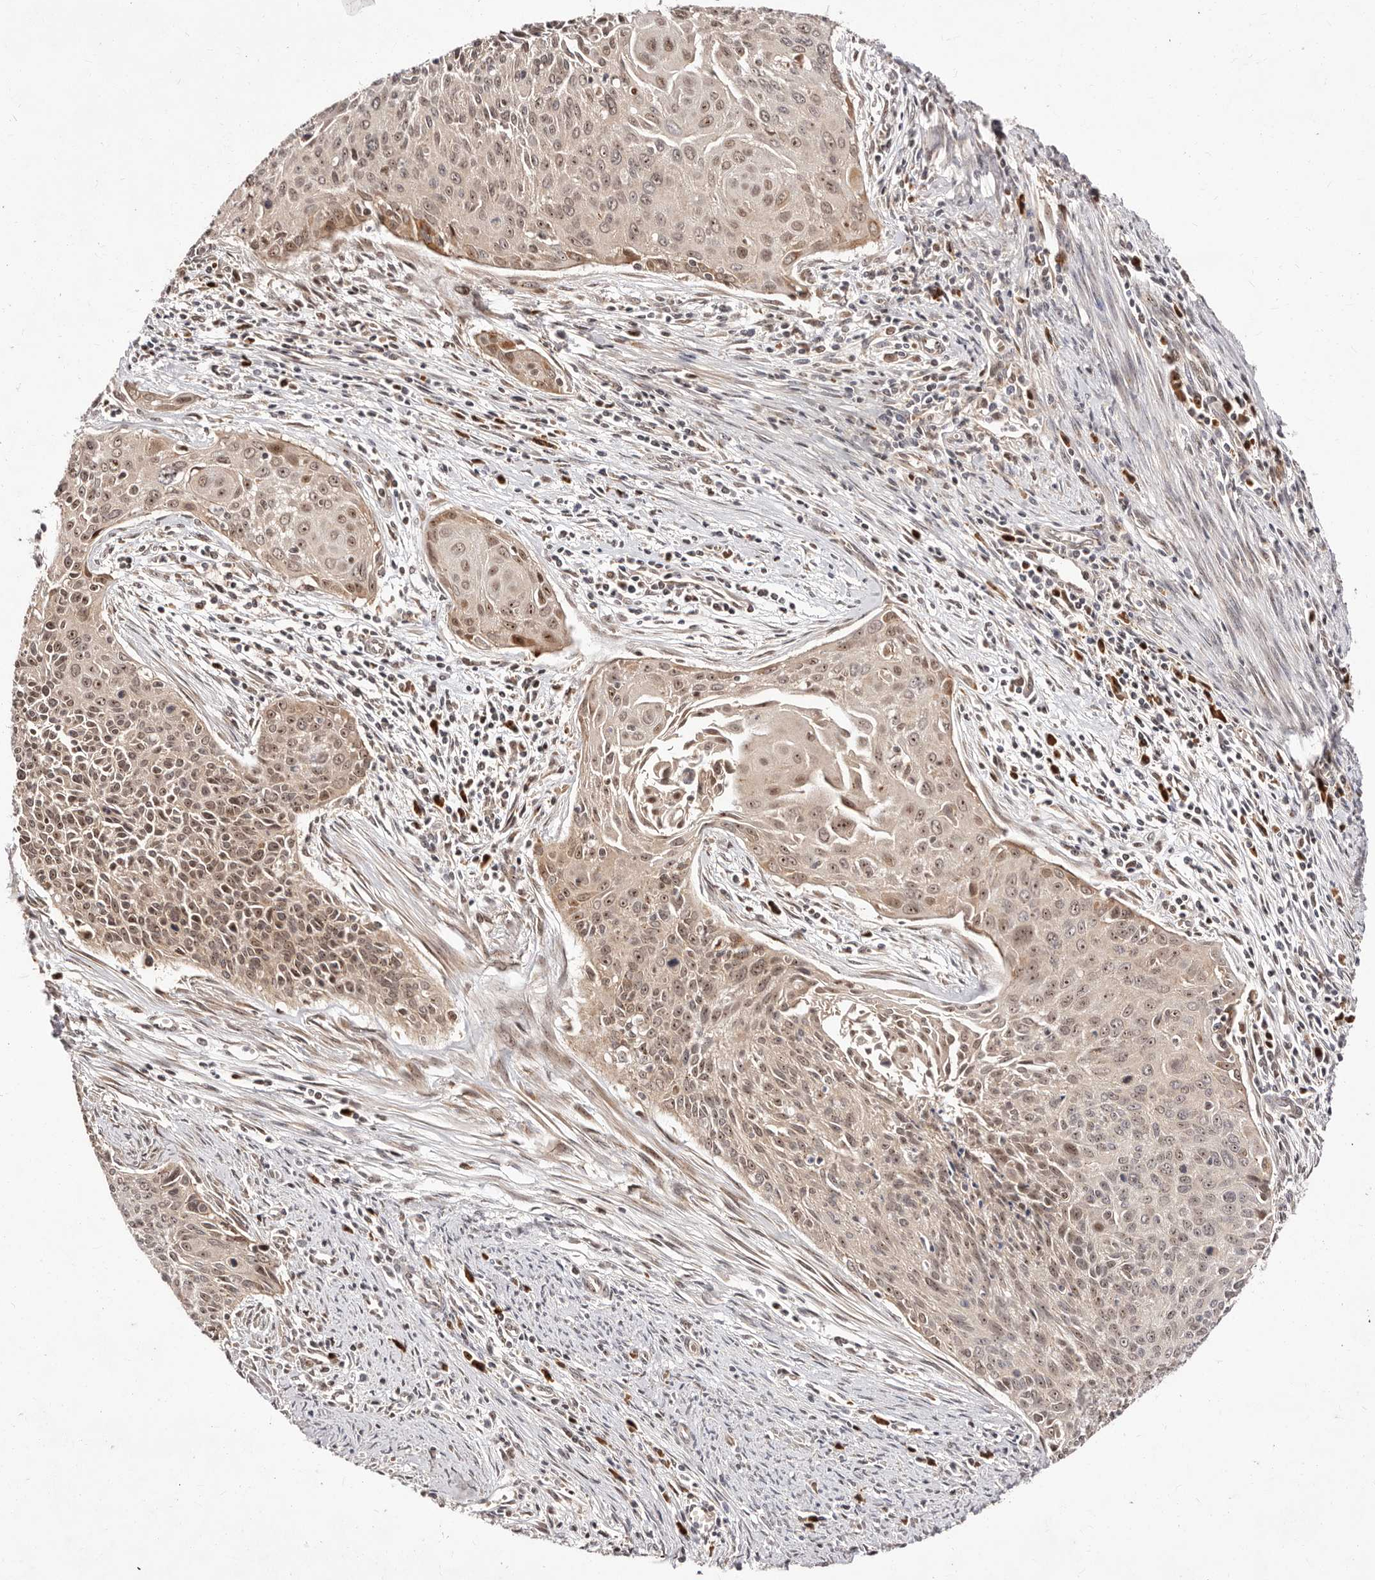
{"staining": {"intensity": "moderate", "quantity": ">75%", "location": "cytoplasmic/membranous,nuclear"}, "tissue": "cervical cancer", "cell_type": "Tumor cells", "image_type": "cancer", "snomed": [{"axis": "morphology", "description": "Squamous cell carcinoma, NOS"}, {"axis": "topography", "description": "Cervix"}], "caption": "About >75% of tumor cells in cervical cancer (squamous cell carcinoma) demonstrate moderate cytoplasmic/membranous and nuclear protein expression as visualized by brown immunohistochemical staining.", "gene": "APOL6", "patient": {"sex": "female", "age": 55}}